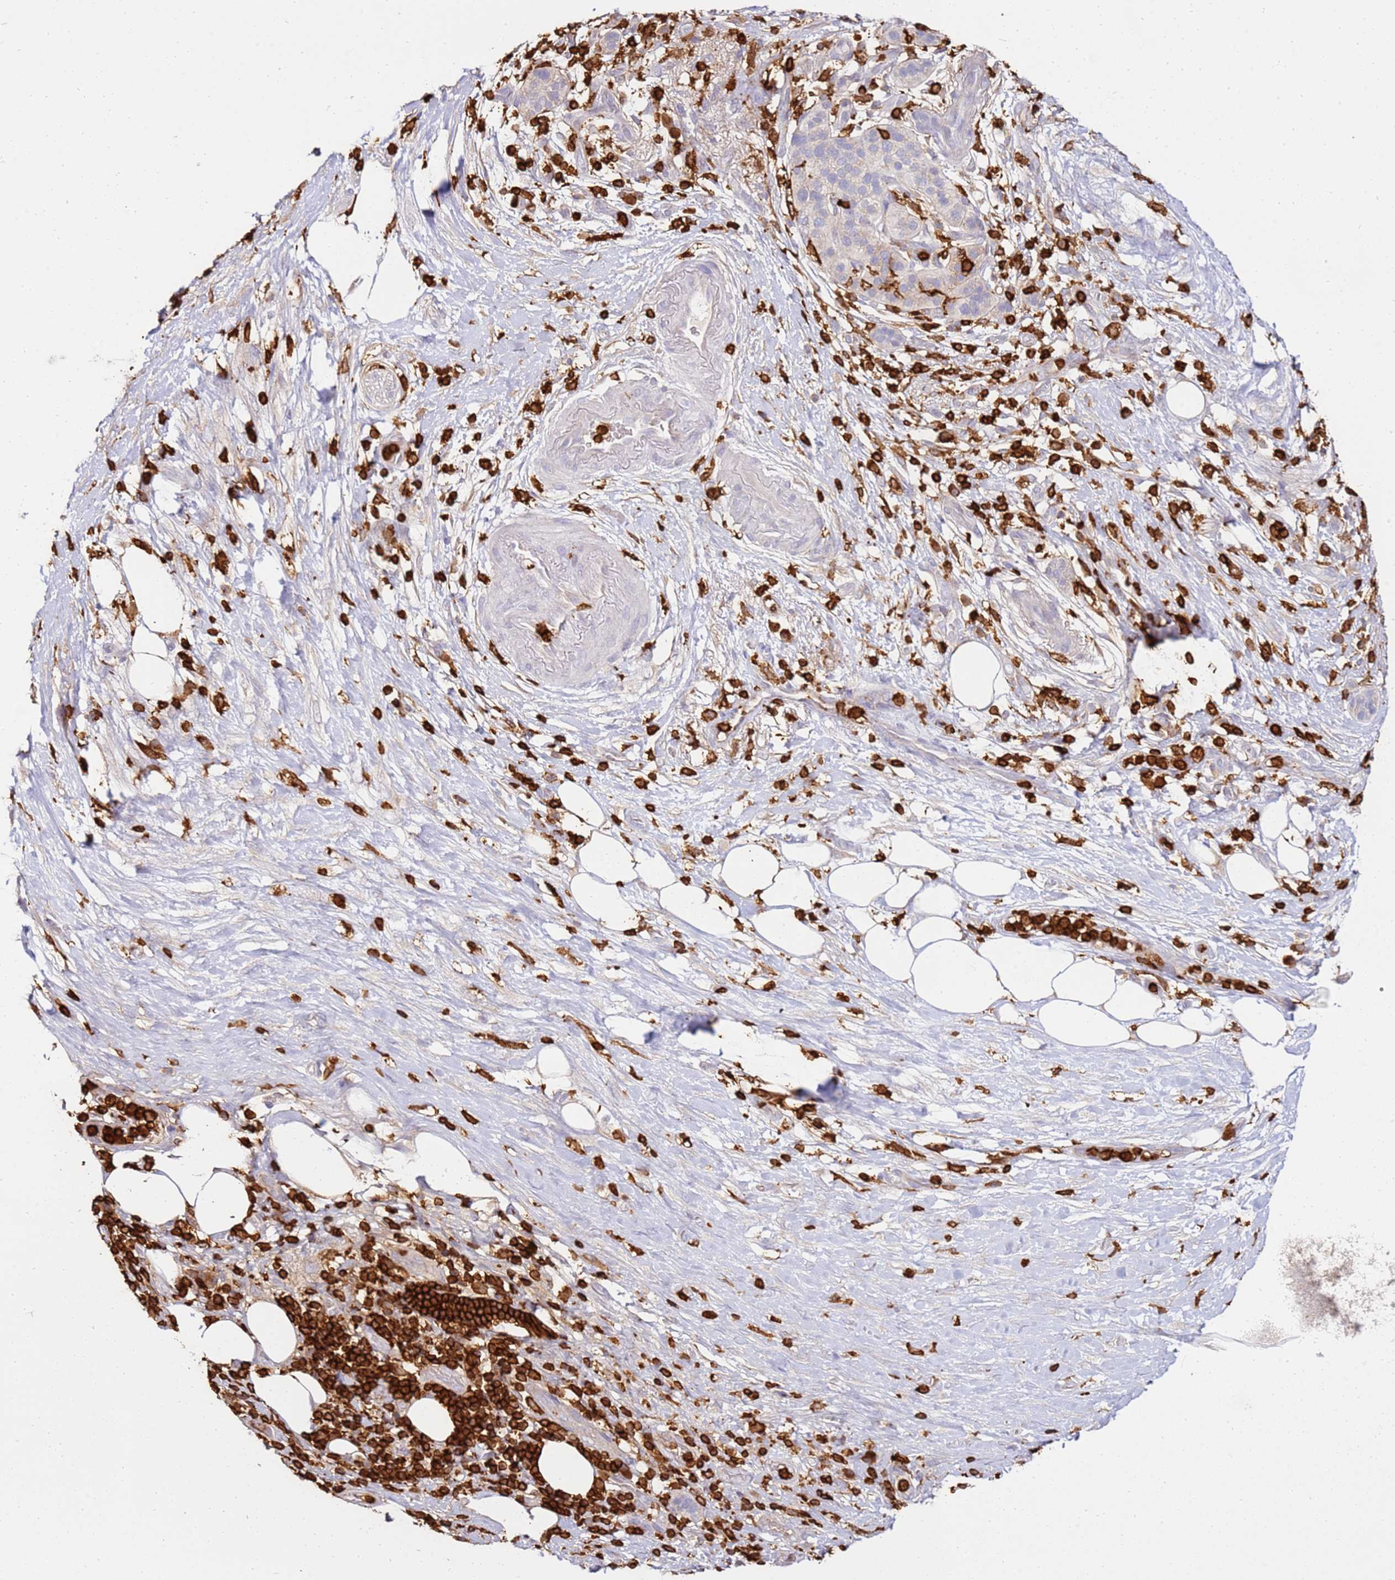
{"staining": {"intensity": "negative", "quantity": "none", "location": "none"}, "tissue": "pancreatic cancer", "cell_type": "Tumor cells", "image_type": "cancer", "snomed": [{"axis": "morphology", "description": "Adenocarcinoma, NOS"}, {"axis": "topography", "description": "Pancreas"}], "caption": "Adenocarcinoma (pancreatic) was stained to show a protein in brown. There is no significant expression in tumor cells. Brightfield microscopy of immunohistochemistry (IHC) stained with DAB (brown) and hematoxylin (blue), captured at high magnification.", "gene": "CORO1A", "patient": {"sex": "female", "age": 72}}